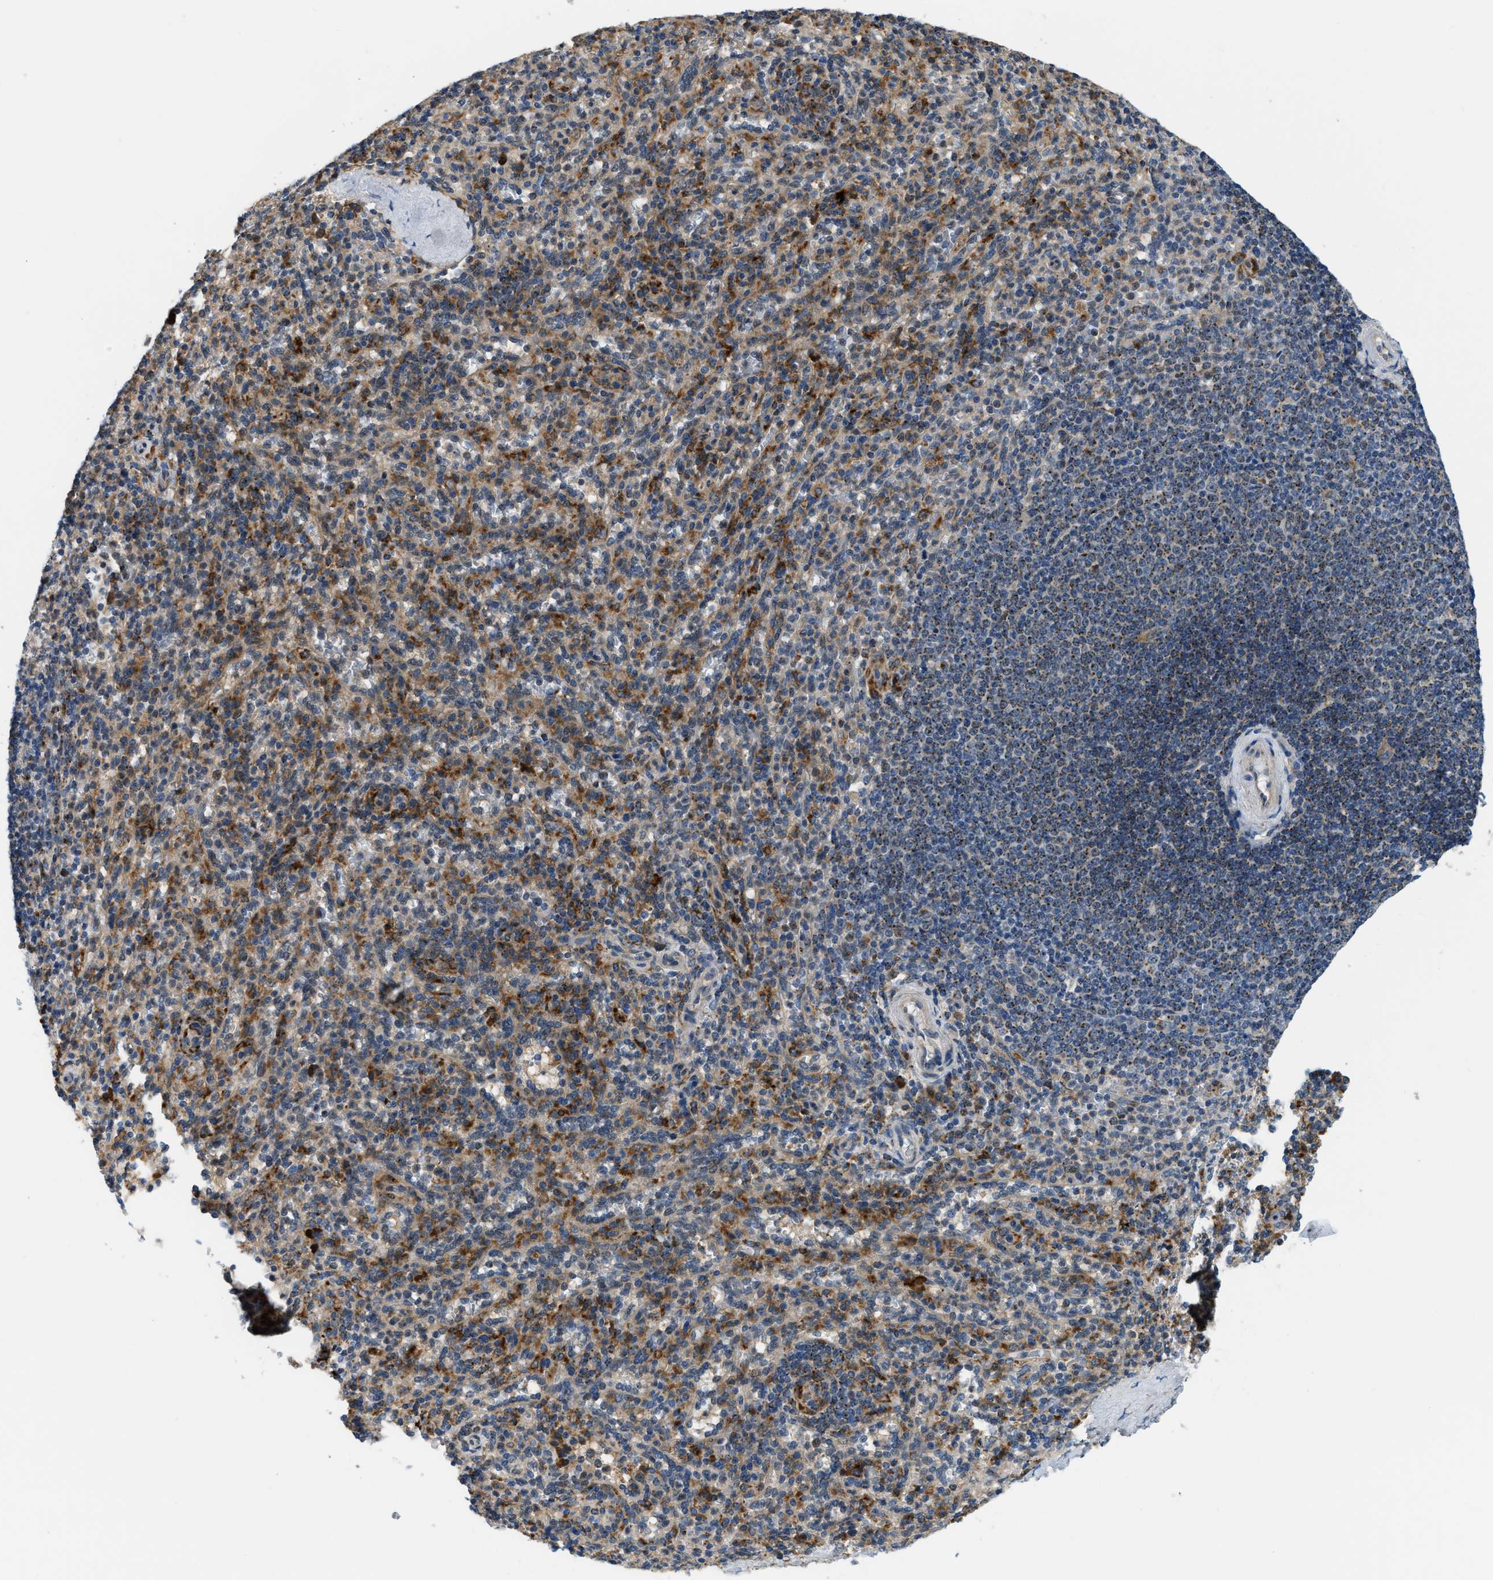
{"staining": {"intensity": "moderate", "quantity": ">75%", "location": "cytoplasmic/membranous"}, "tissue": "spleen", "cell_type": "Cells in red pulp", "image_type": "normal", "snomed": [{"axis": "morphology", "description": "Normal tissue, NOS"}, {"axis": "topography", "description": "Spleen"}], "caption": "Protein analysis of benign spleen shows moderate cytoplasmic/membranous positivity in approximately >75% of cells in red pulp.", "gene": "STARD3NL", "patient": {"sex": "male", "age": 36}}